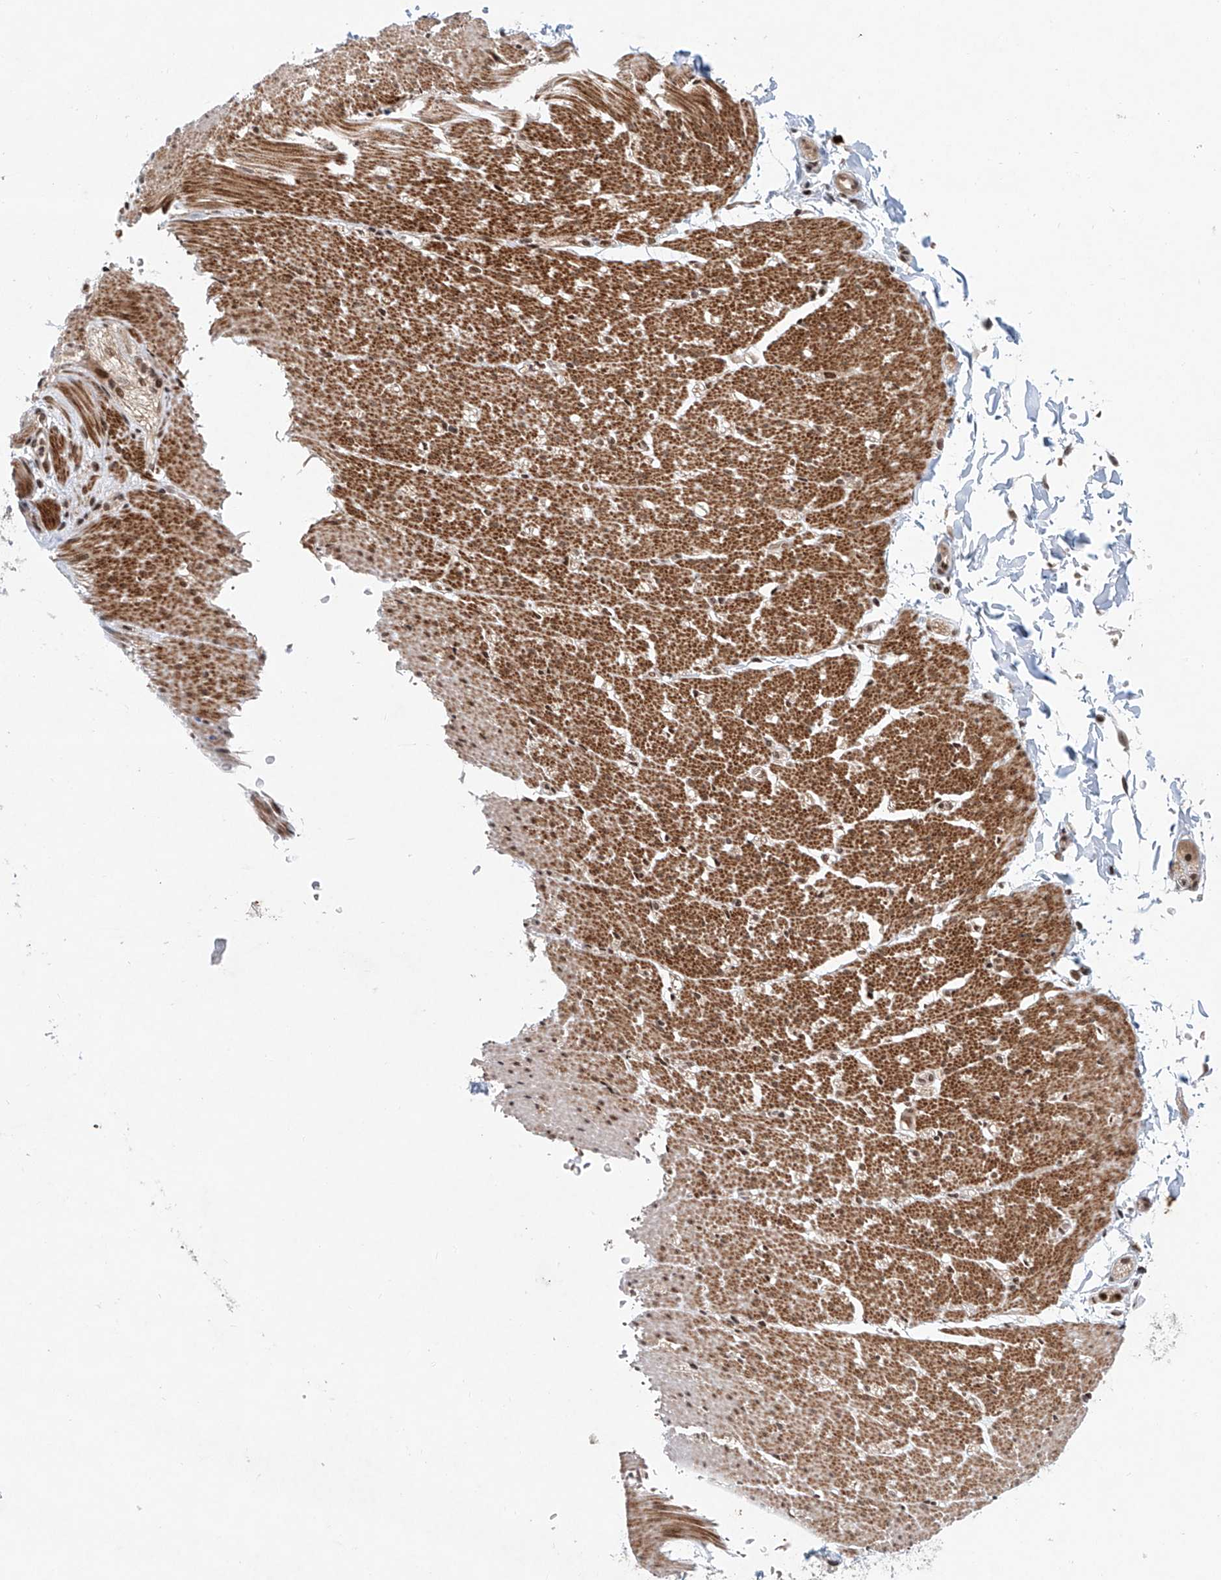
{"staining": {"intensity": "strong", "quantity": ">75%", "location": "cytoplasmic/membranous,nuclear"}, "tissue": "smooth muscle", "cell_type": "Smooth muscle cells", "image_type": "normal", "snomed": [{"axis": "morphology", "description": "Normal tissue, NOS"}, {"axis": "morphology", "description": "Adenocarcinoma, NOS"}, {"axis": "topography", "description": "Colon"}, {"axis": "topography", "description": "Peripheral nerve tissue"}], "caption": "DAB immunohistochemical staining of unremarkable smooth muscle demonstrates strong cytoplasmic/membranous,nuclear protein expression in approximately >75% of smooth muscle cells.", "gene": "ZNF470", "patient": {"sex": "male", "age": 14}}